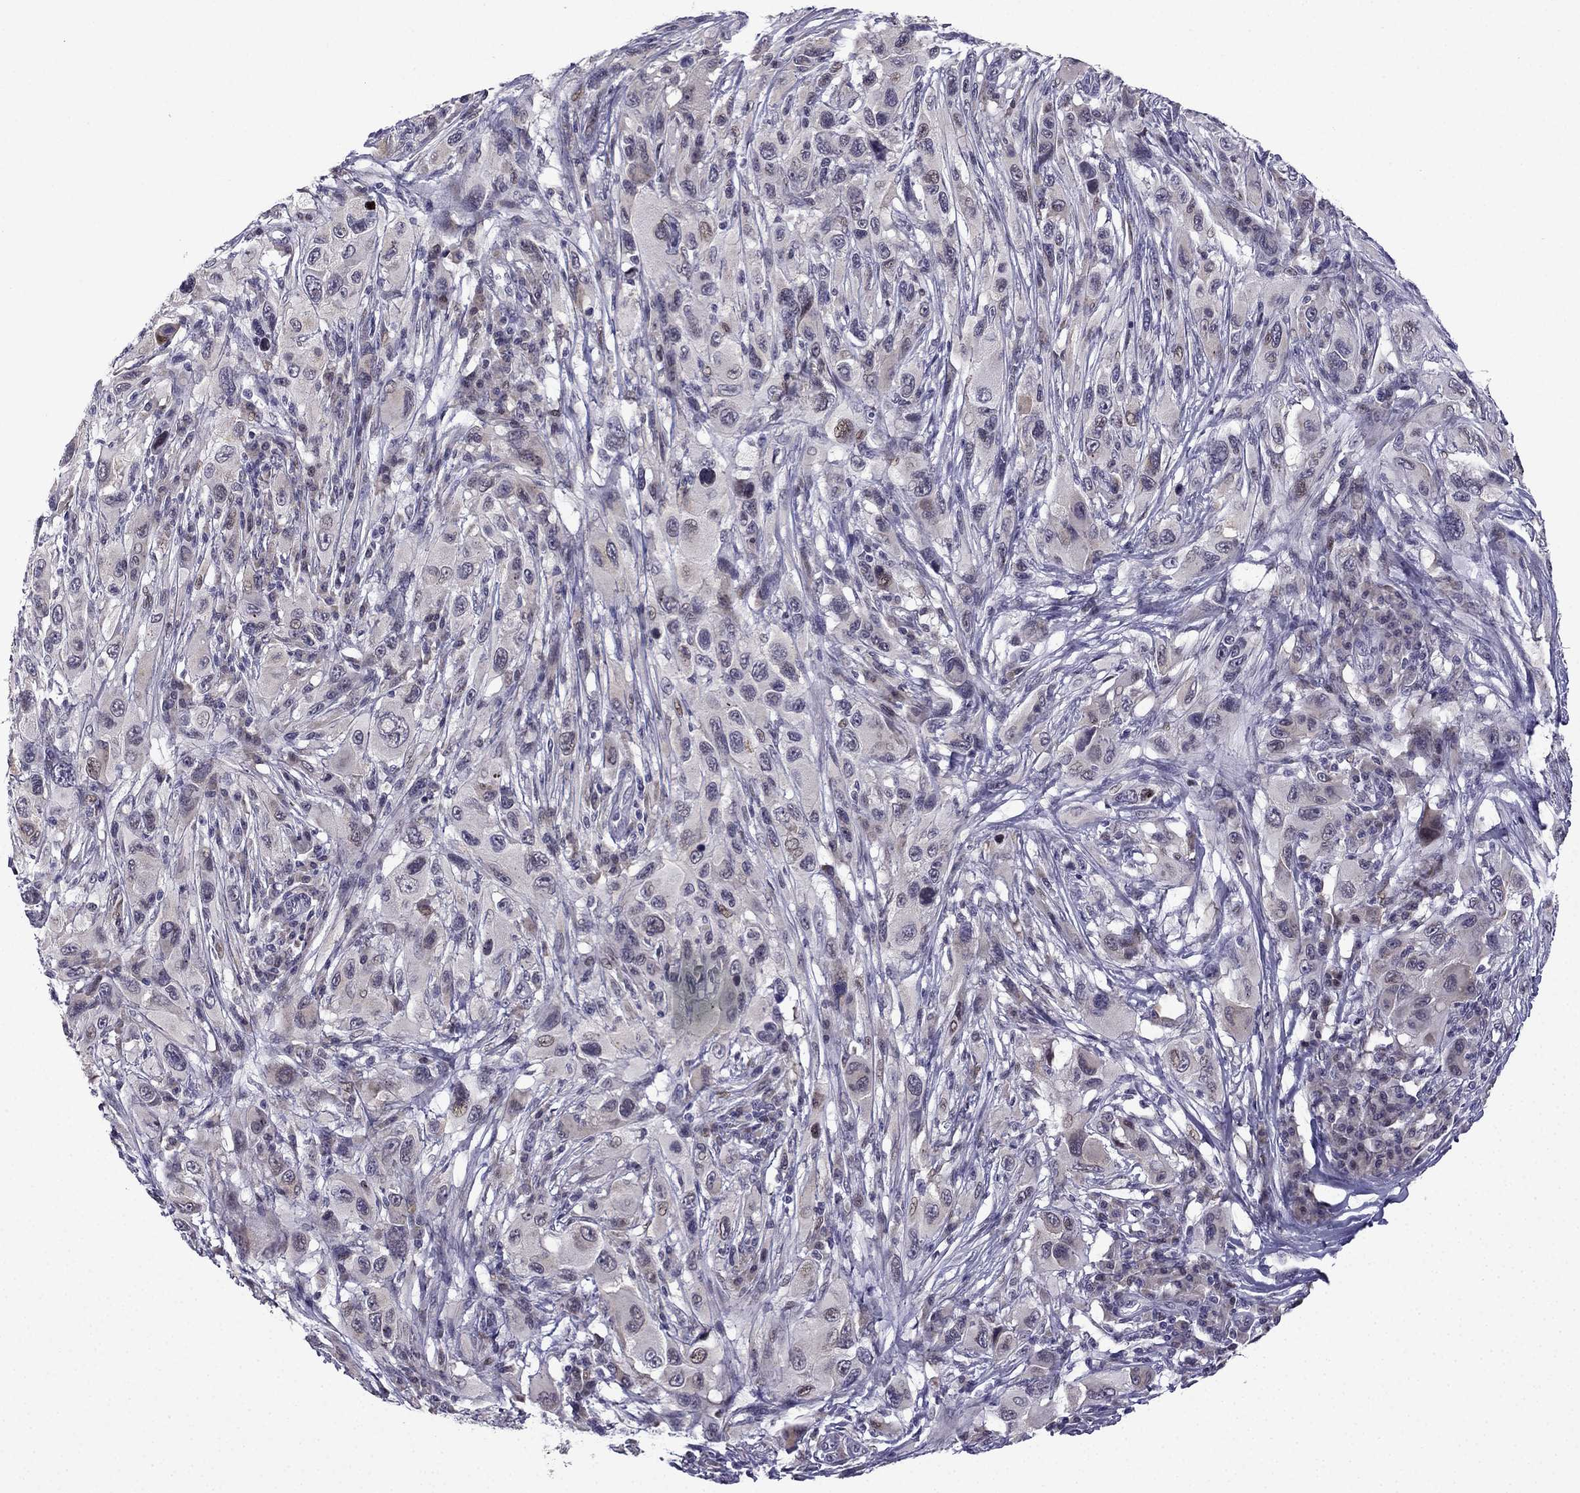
{"staining": {"intensity": "weak", "quantity": "<25%", "location": "nuclear"}, "tissue": "melanoma", "cell_type": "Tumor cells", "image_type": "cancer", "snomed": [{"axis": "morphology", "description": "Malignant melanoma, NOS"}, {"axis": "topography", "description": "Skin"}], "caption": "The histopathology image demonstrates no significant expression in tumor cells of melanoma.", "gene": "FGF3", "patient": {"sex": "male", "age": 53}}